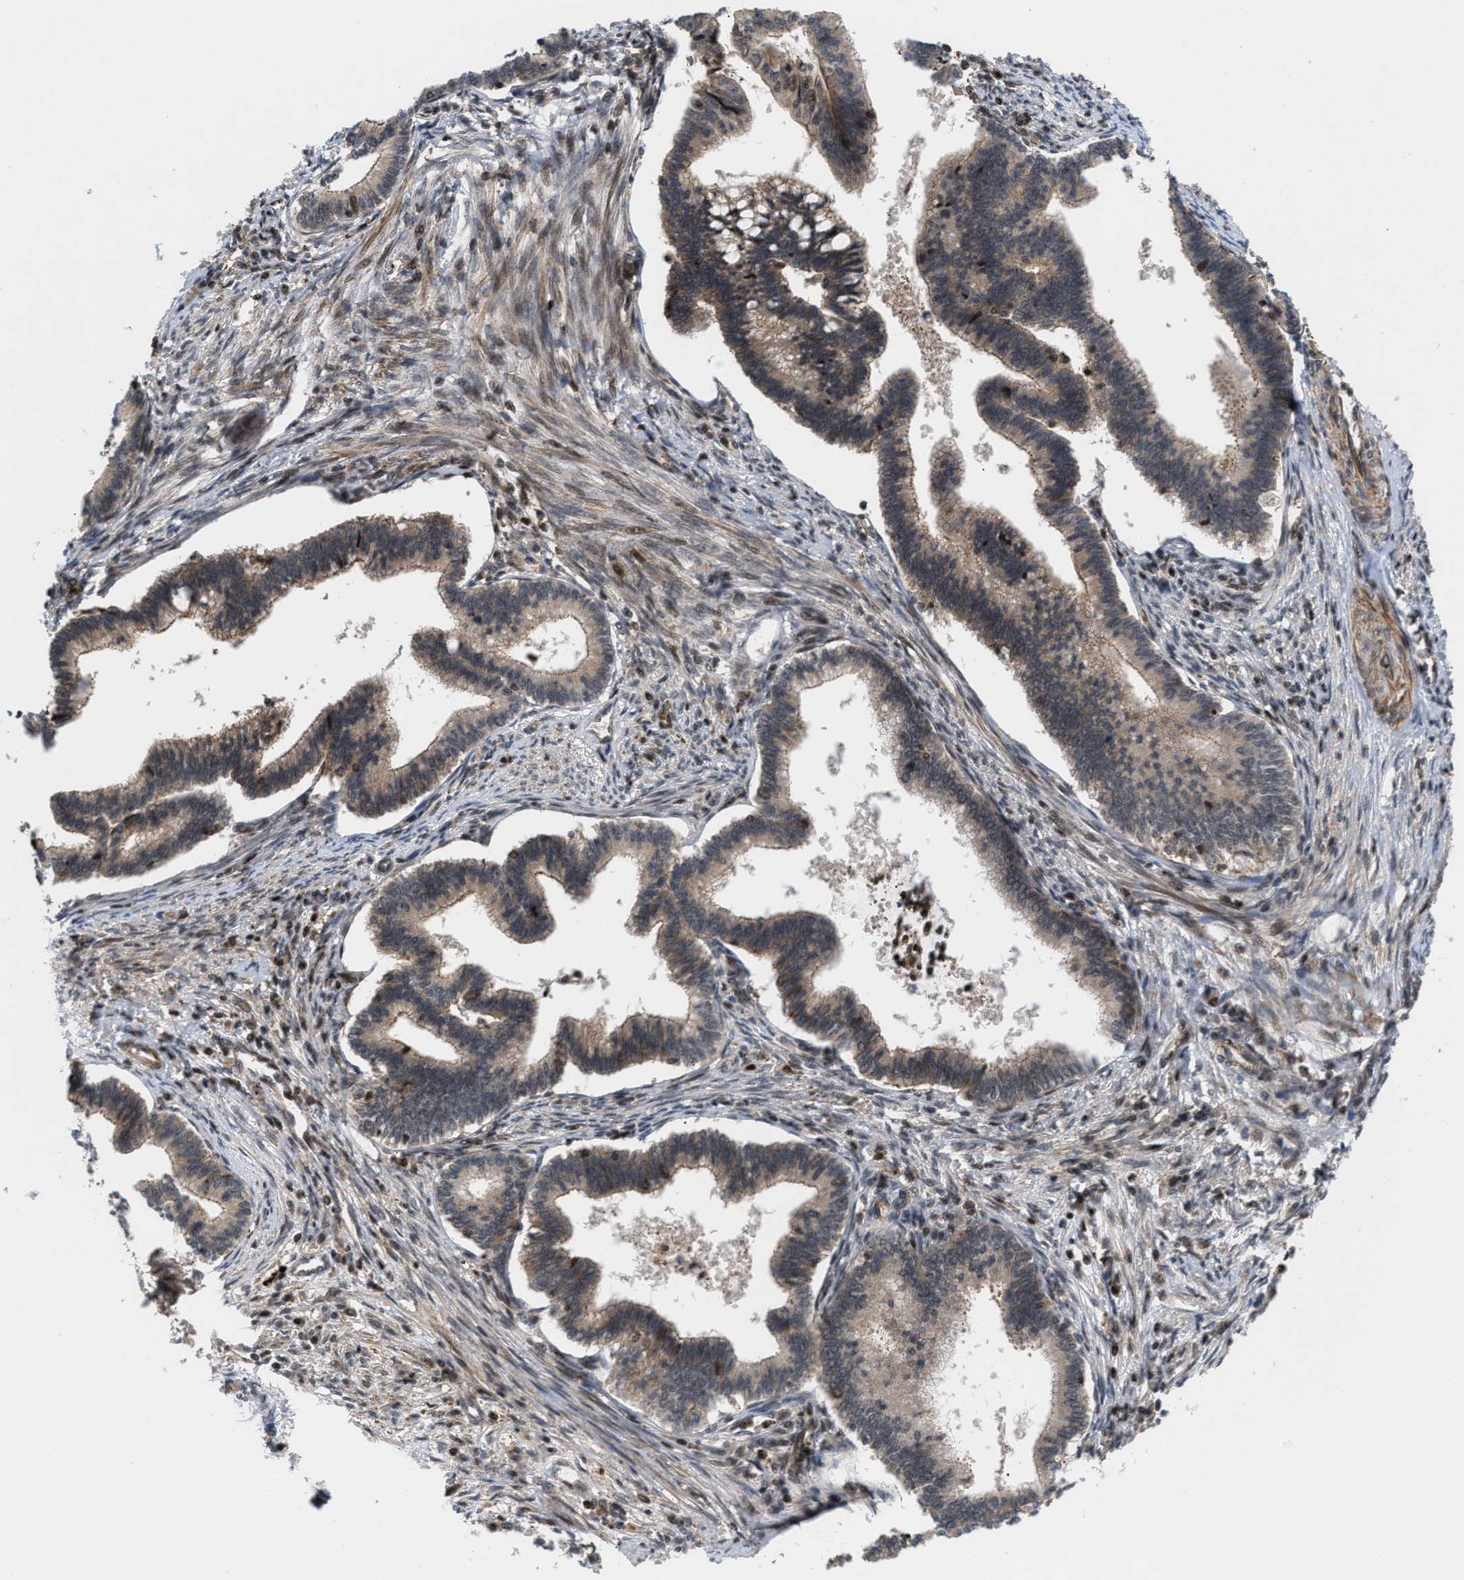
{"staining": {"intensity": "weak", "quantity": "25%-75%", "location": "cytoplasmic/membranous"}, "tissue": "cervical cancer", "cell_type": "Tumor cells", "image_type": "cancer", "snomed": [{"axis": "morphology", "description": "Adenocarcinoma, NOS"}, {"axis": "topography", "description": "Cervix"}], "caption": "Brown immunohistochemical staining in cervical adenocarcinoma displays weak cytoplasmic/membranous staining in approximately 25%-75% of tumor cells.", "gene": "STAU2", "patient": {"sex": "female", "age": 36}}